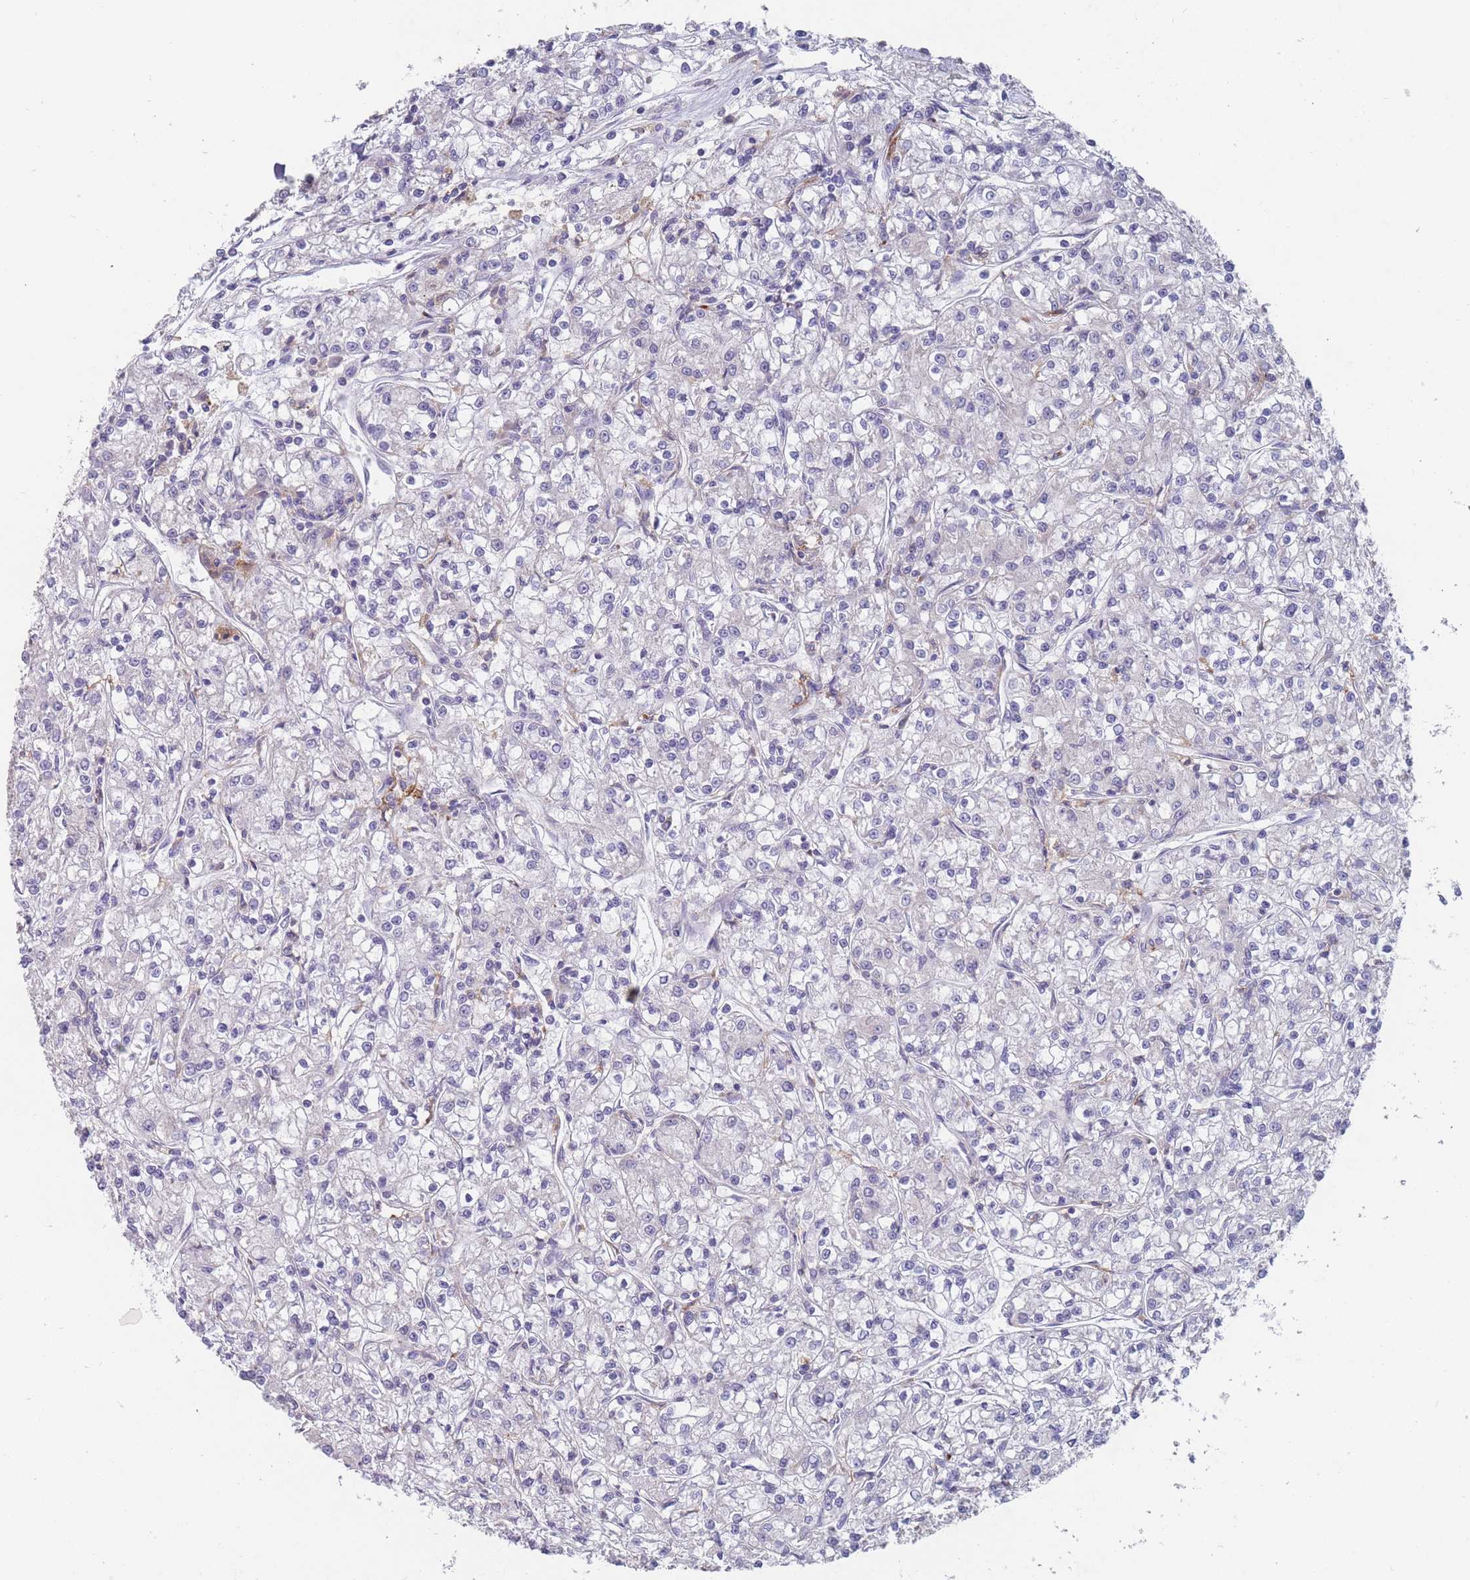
{"staining": {"intensity": "negative", "quantity": "none", "location": "none"}, "tissue": "renal cancer", "cell_type": "Tumor cells", "image_type": "cancer", "snomed": [{"axis": "morphology", "description": "Adenocarcinoma, NOS"}, {"axis": "topography", "description": "Kidney"}], "caption": "This is an immunohistochemistry photomicrograph of renal adenocarcinoma. There is no staining in tumor cells.", "gene": "PEX7", "patient": {"sex": "female", "age": 59}}